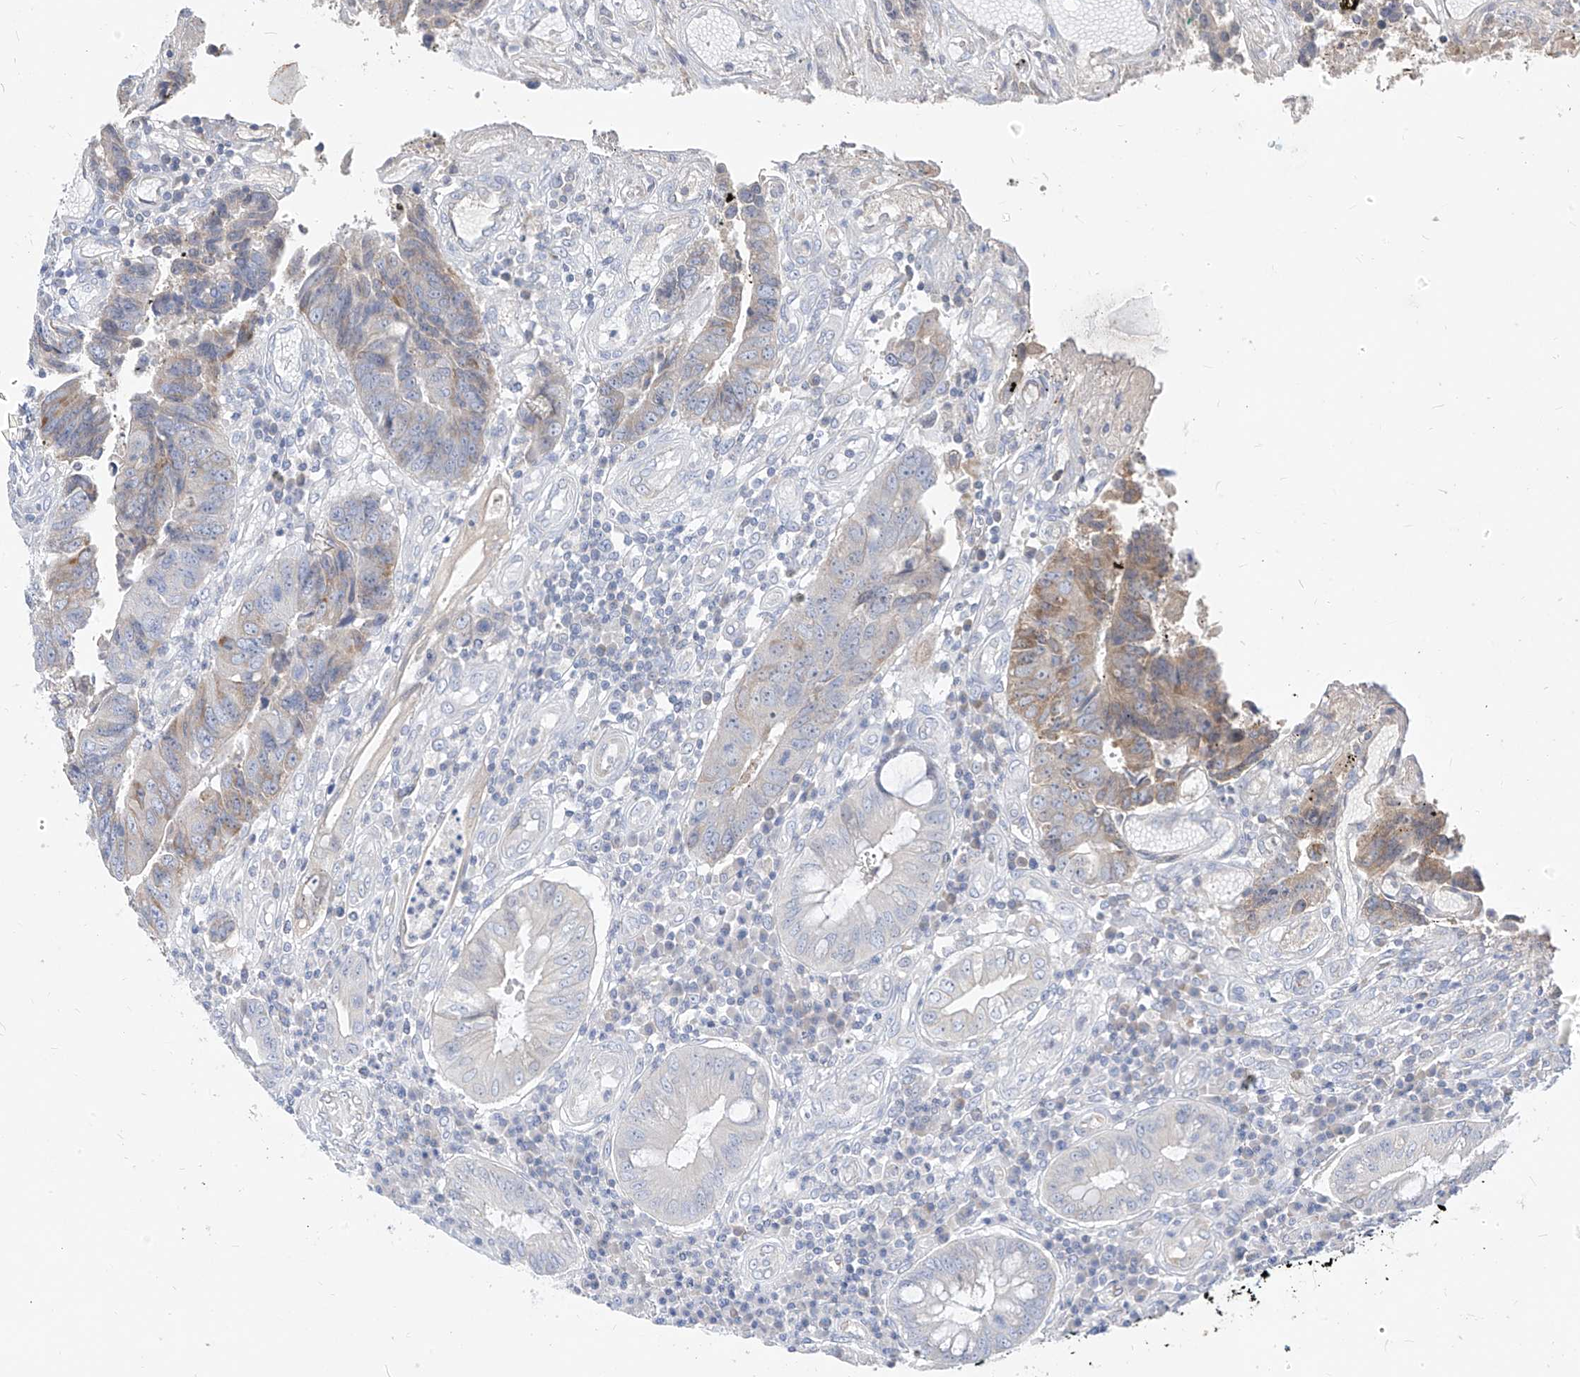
{"staining": {"intensity": "moderate", "quantity": "<25%", "location": "cytoplasmic/membranous"}, "tissue": "colorectal cancer", "cell_type": "Tumor cells", "image_type": "cancer", "snomed": [{"axis": "morphology", "description": "Adenocarcinoma, NOS"}, {"axis": "topography", "description": "Rectum"}], "caption": "Colorectal cancer (adenocarcinoma) stained for a protein (brown) shows moderate cytoplasmic/membranous positive expression in about <25% of tumor cells.", "gene": "RASA2", "patient": {"sex": "male", "age": 84}}